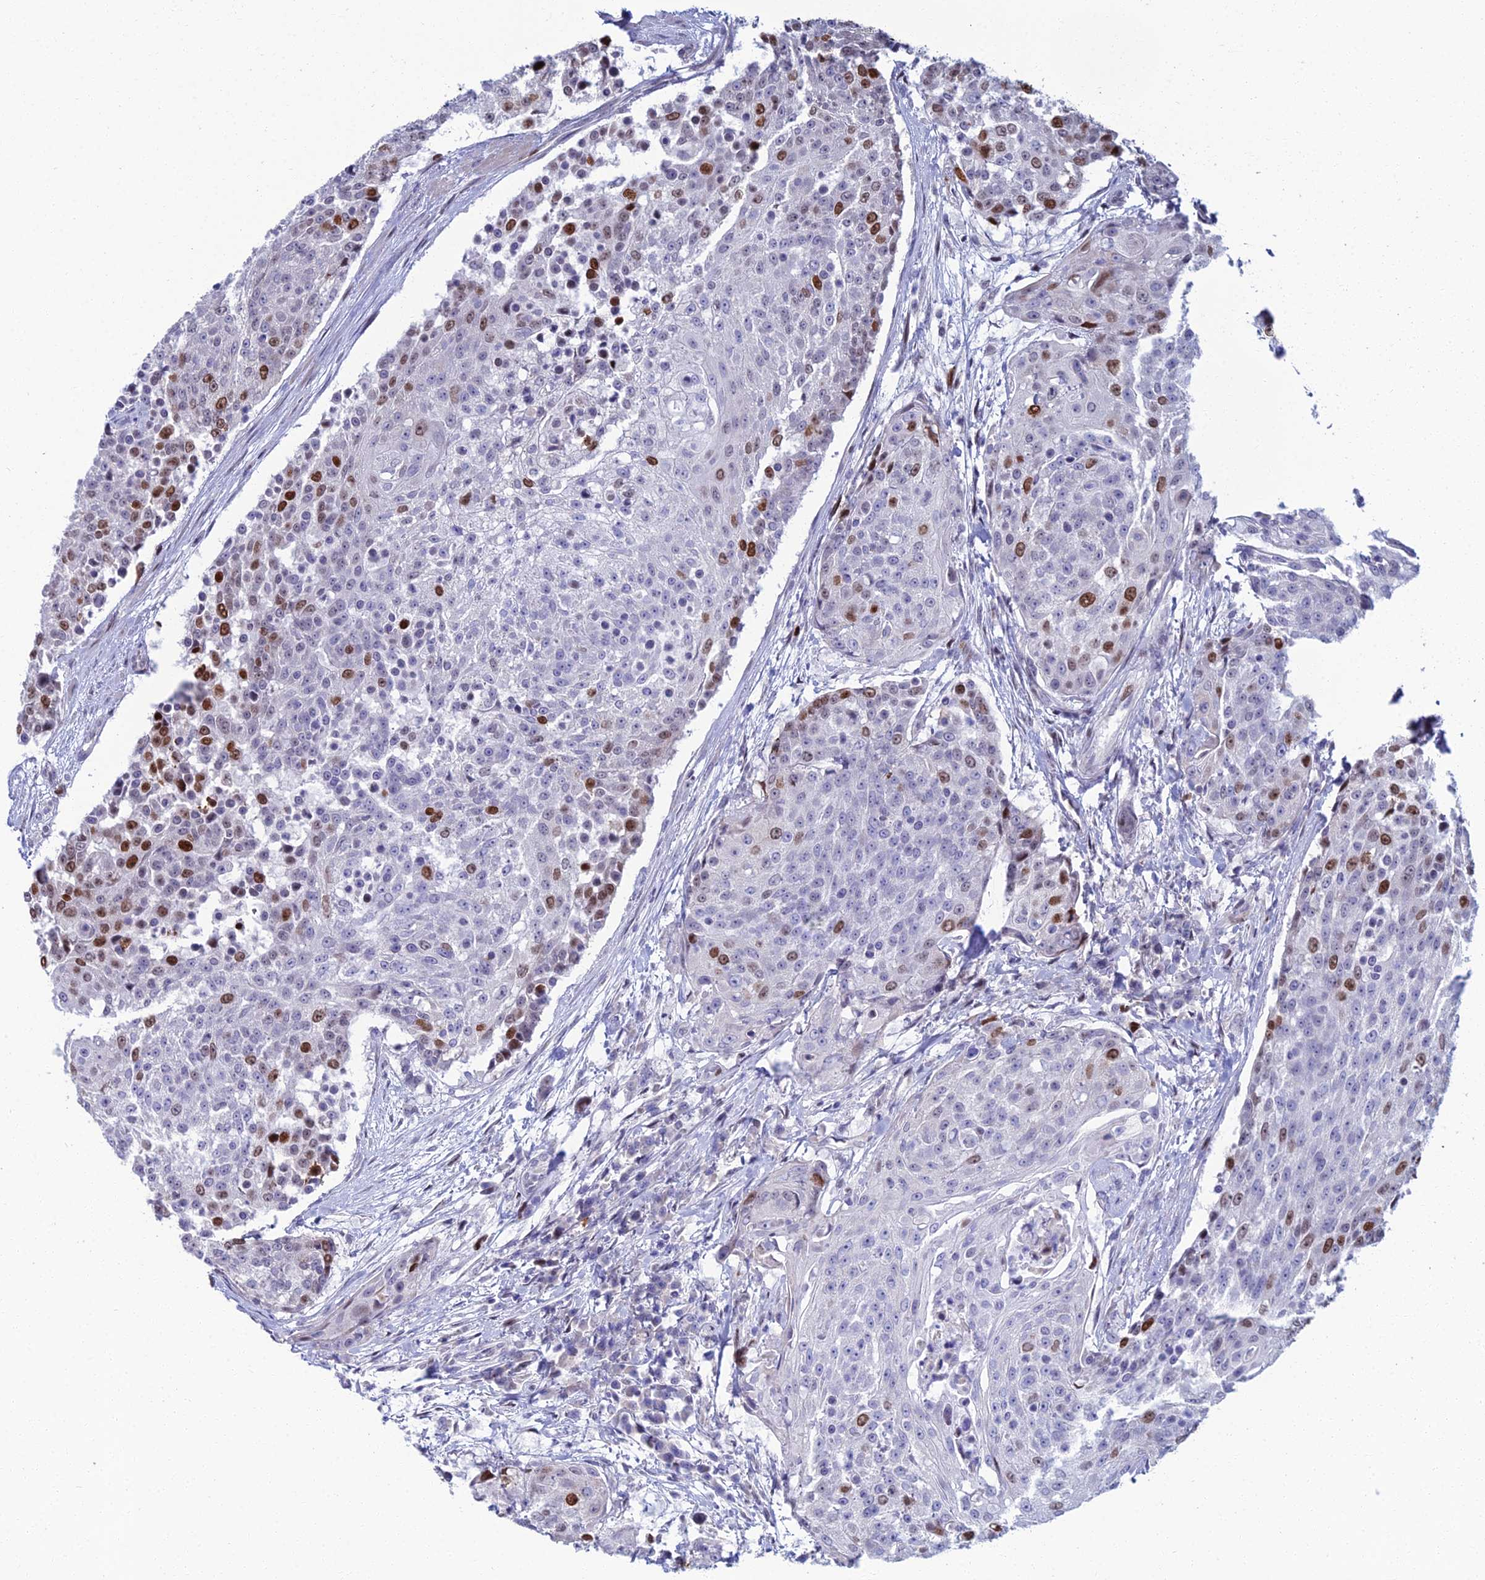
{"staining": {"intensity": "moderate", "quantity": "<25%", "location": "nuclear"}, "tissue": "urothelial cancer", "cell_type": "Tumor cells", "image_type": "cancer", "snomed": [{"axis": "morphology", "description": "Urothelial carcinoma, High grade"}, {"axis": "topography", "description": "Urinary bladder"}], "caption": "This is a photomicrograph of IHC staining of urothelial cancer, which shows moderate staining in the nuclear of tumor cells.", "gene": "TAF9B", "patient": {"sex": "female", "age": 63}}